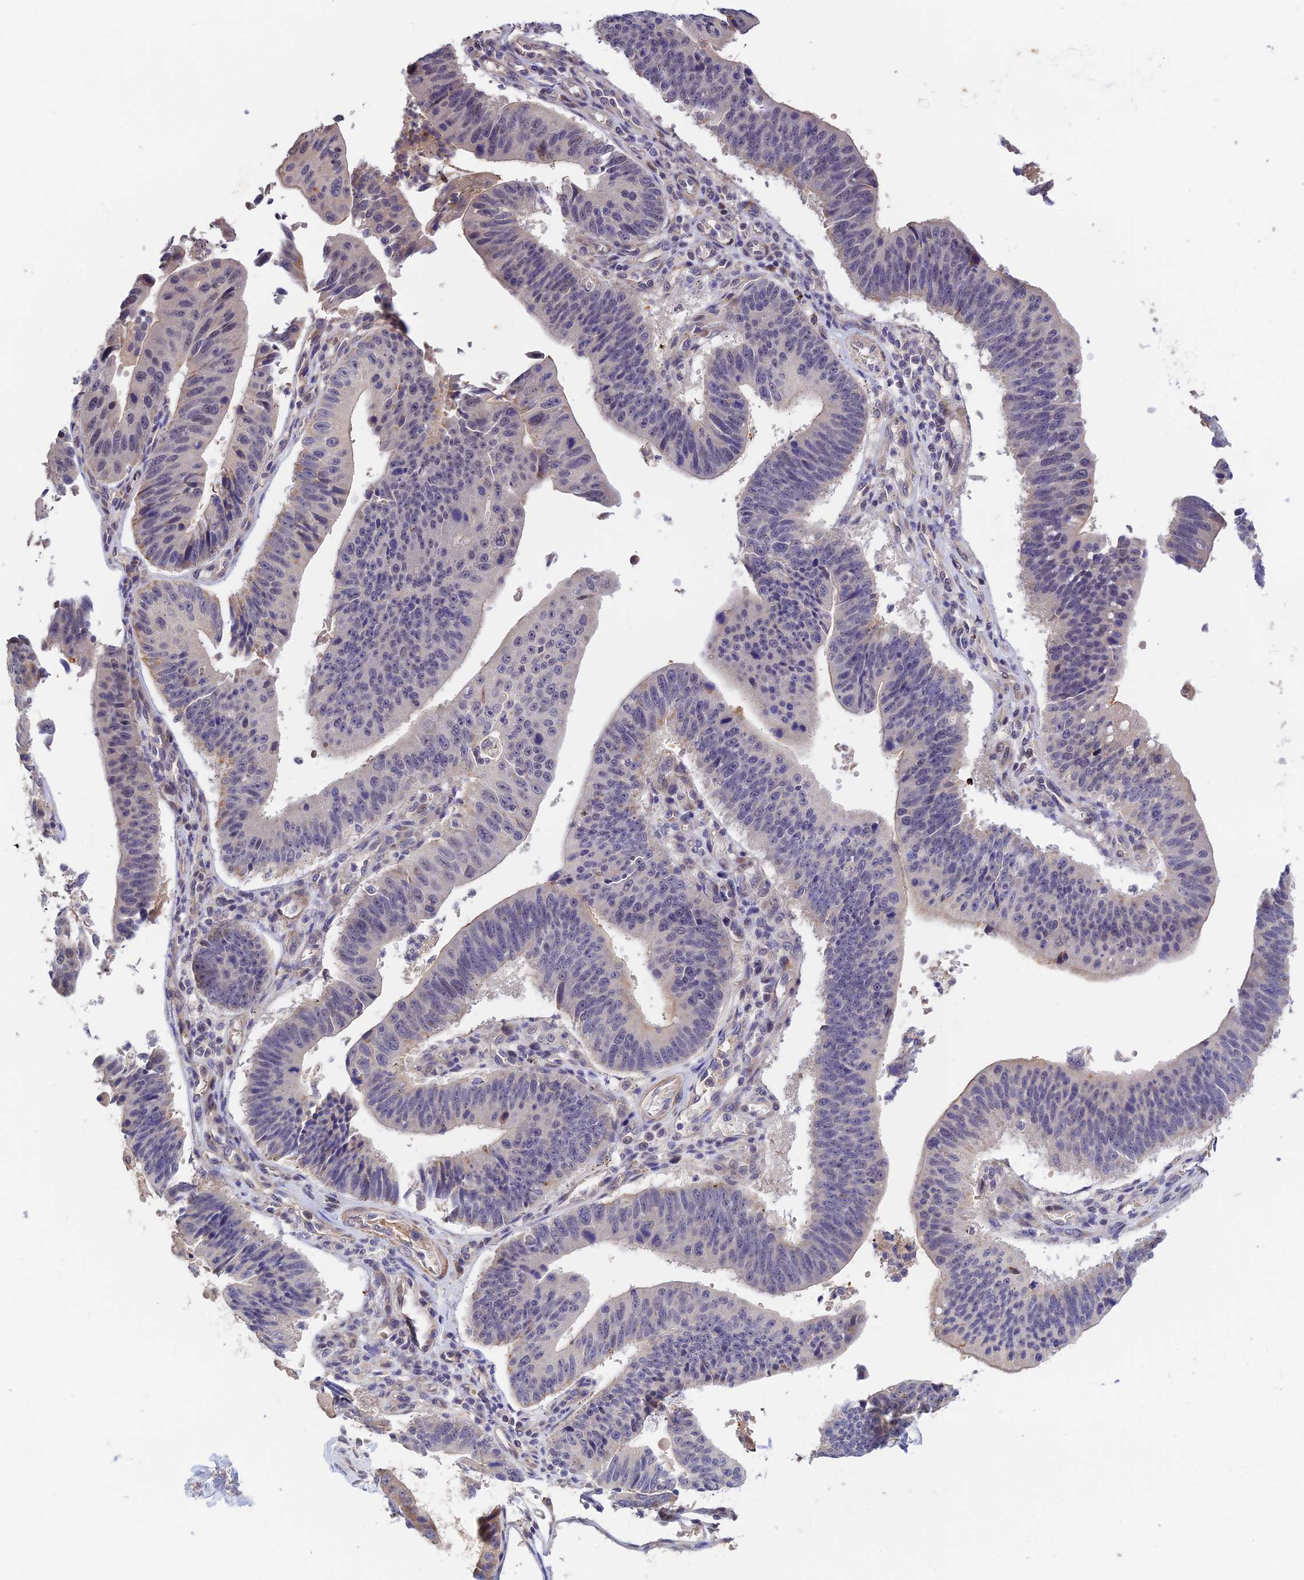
{"staining": {"intensity": "weak", "quantity": "<25%", "location": "cytoplasmic/membranous"}, "tissue": "stomach cancer", "cell_type": "Tumor cells", "image_type": "cancer", "snomed": [{"axis": "morphology", "description": "Adenocarcinoma, NOS"}, {"axis": "topography", "description": "Stomach"}], "caption": "DAB immunohistochemical staining of stomach cancer (adenocarcinoma) demonstrates no significant expression in tumor cells.", "gene": "CWH43", "patient": {"sex": "male", "age": 59}}